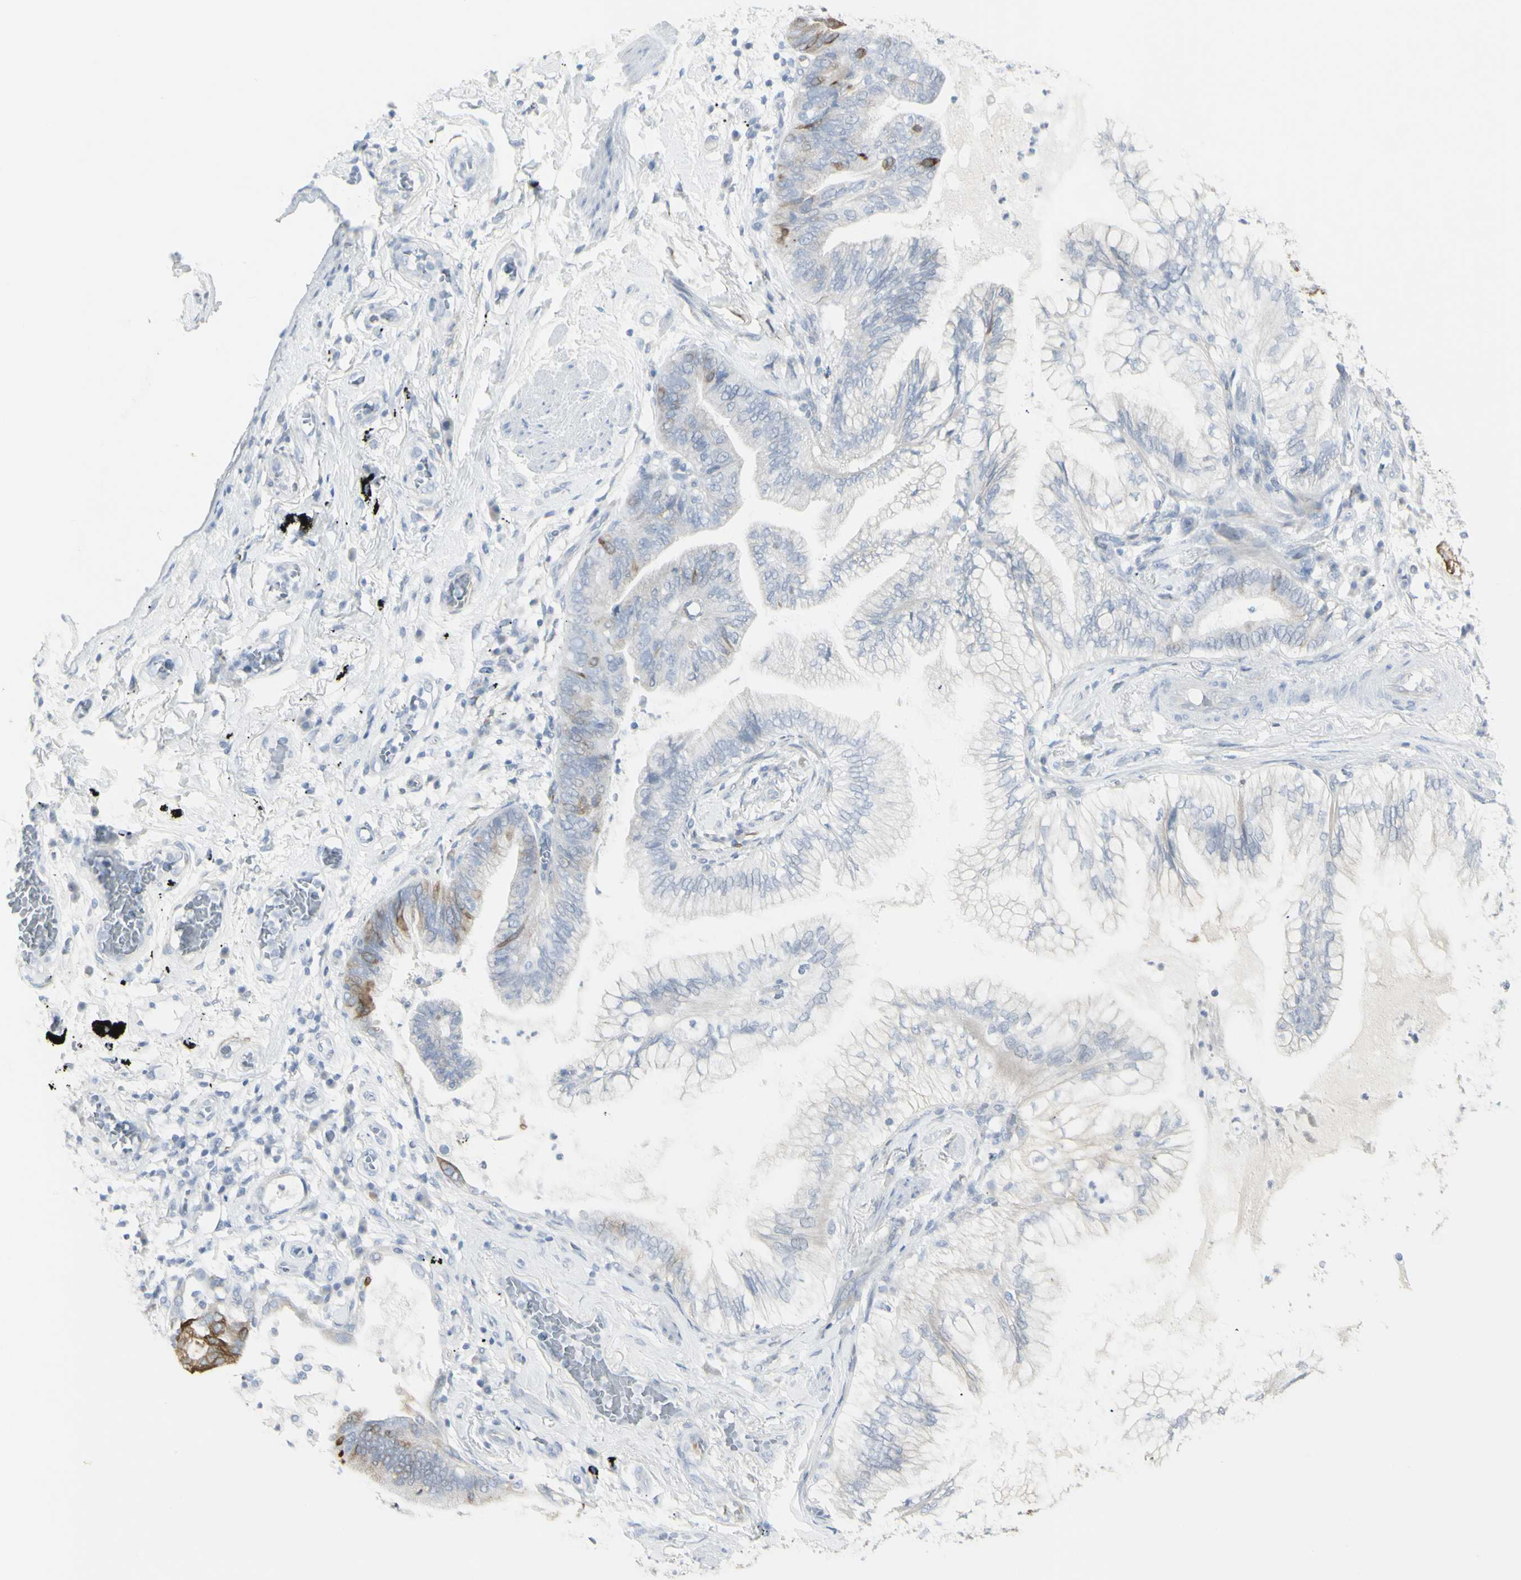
{"staining": {"intensity": "weak", "quantity": "<25%", "location": "cytoplasmic/membranous"}, "tissue": "lung cancer", "cell_type": "Tumor cells", "image_type": "cancer", "snomed": [{"axis": "morphology", "description": "Normal tissue, NOS"}, {"axis": "morphology", "description": "Adenocarcinoma, NOS"}, {"axis": "topography", "description": "Bronchus"}, {"axis": "topography", "description": "Lung"}], "caption": "IHC of human adenocarcinoma (lung) exhibits no expression in tumor cells.", "gene": "ENSG00000198211", "patient": {"sex": "female", "age": 70}}